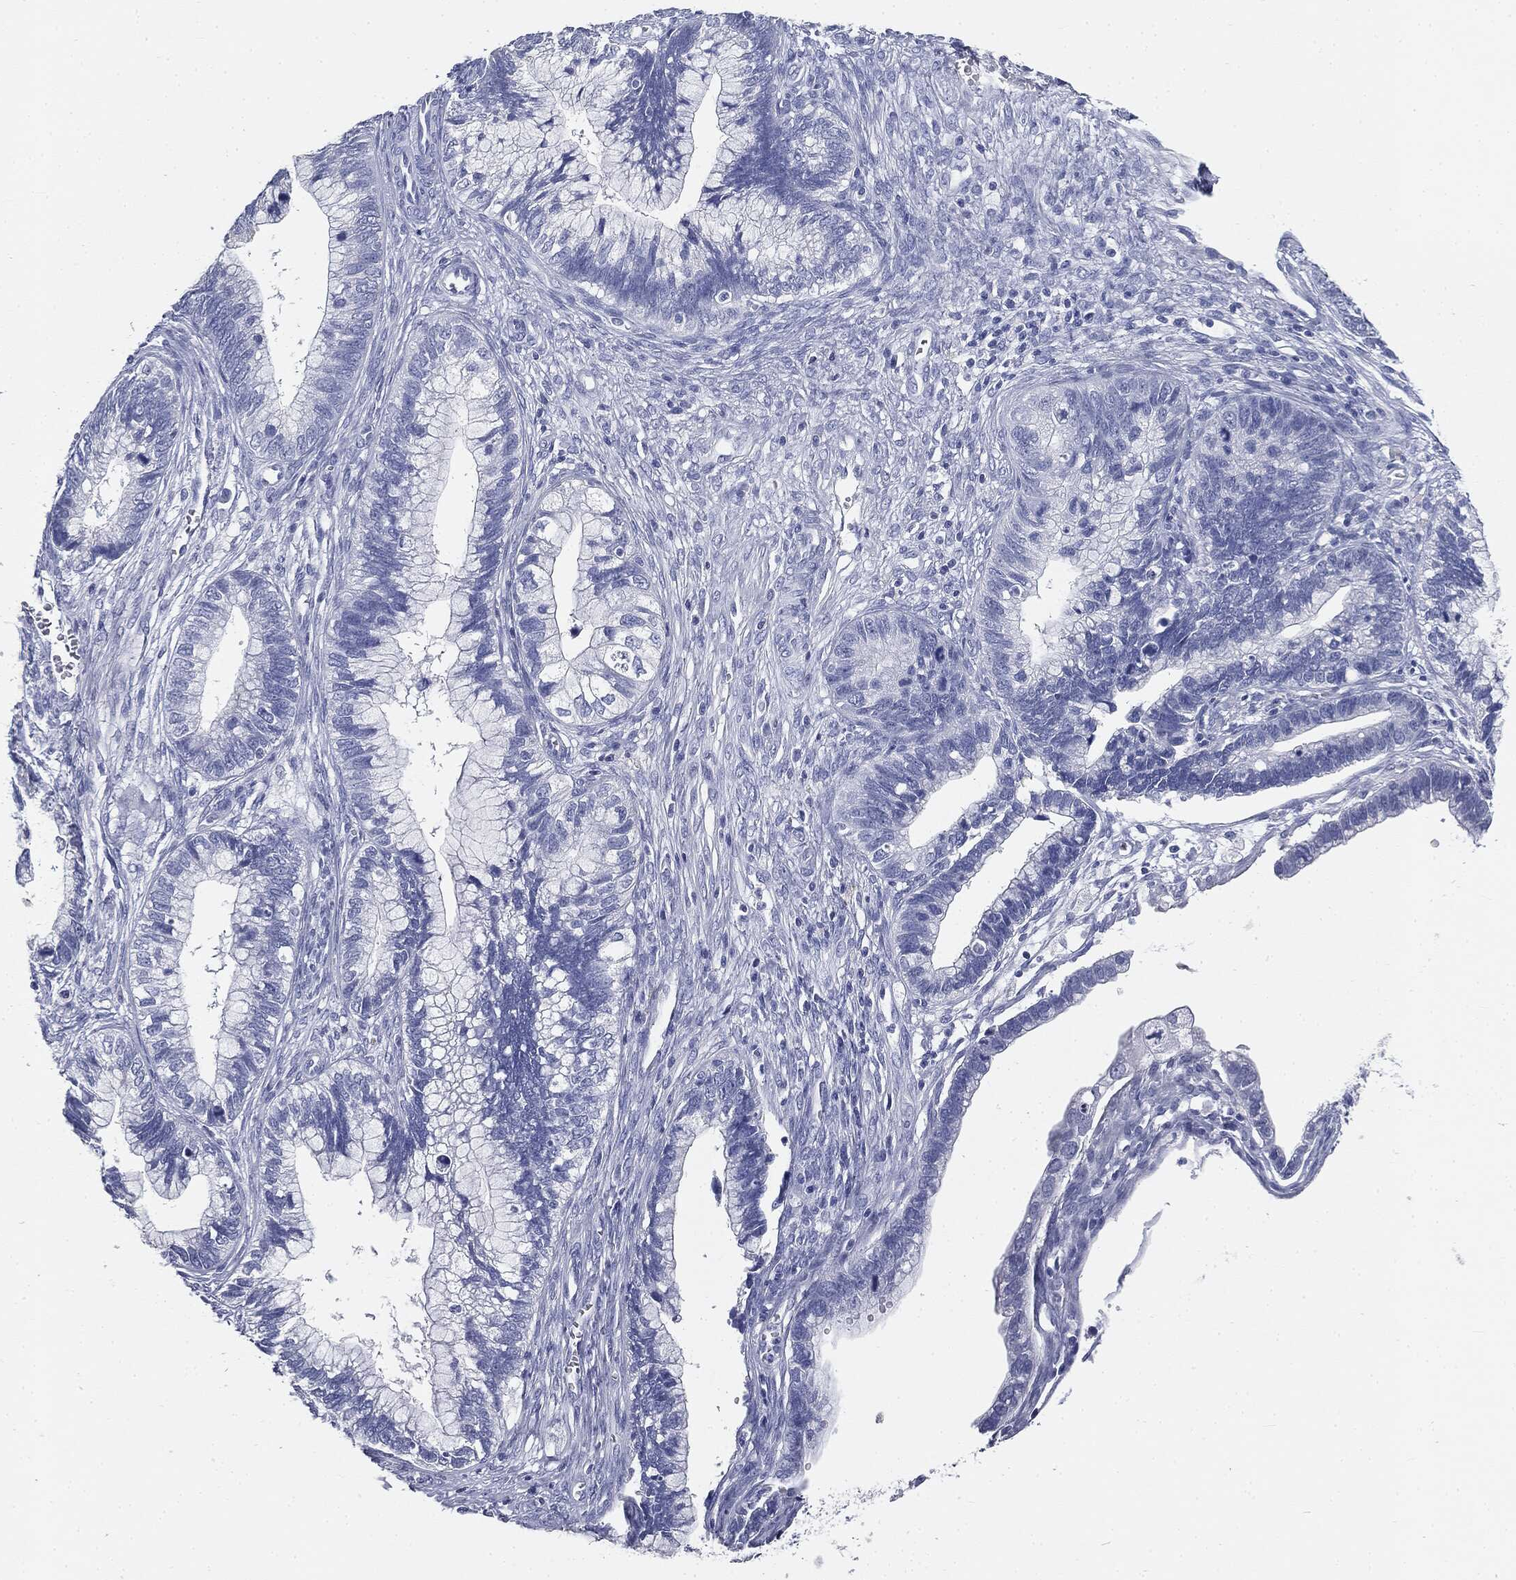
{"staining": {"intensity": "negative", "quantity": "none", "location": "none"}, "tissue": "cervical cancer", "cell_type": "Tumor cells", "image_type": "cancer", "snomed": [{"axis": "morphology", "description": "Adenocarcinoma, NOS"}, {"axis": "topography", "description": "Cervix"}], "caption": "Tumor cells are negative for protein expression in human cervical cancer (adenocarcinoma).", "gene": "CUZD1", "patient": {"sex": "female", "age": 44}}